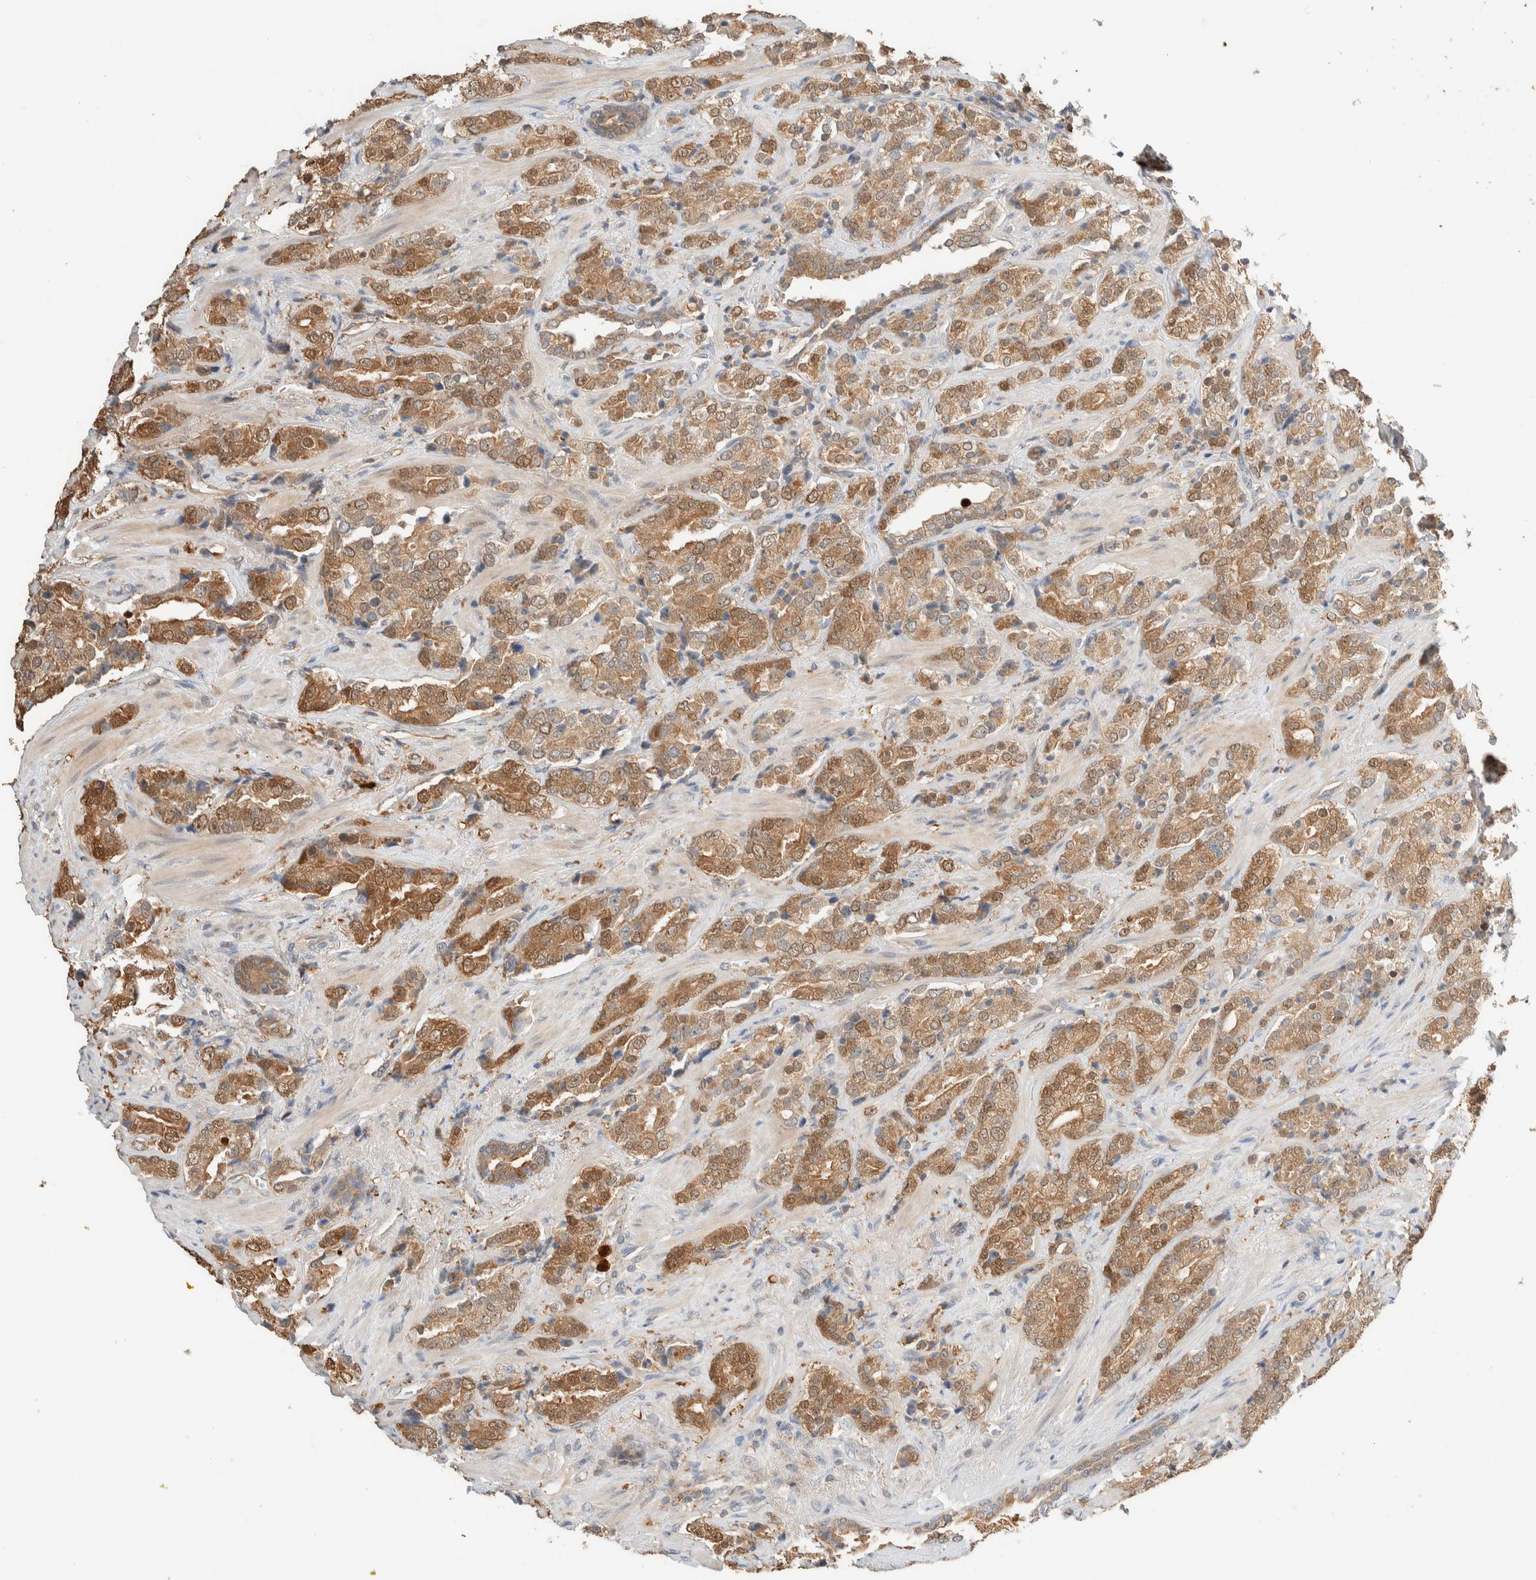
{"staining": {"intensity": "moderate", "quantity": ">75%", "location": "cytoplasmic/membranous,nuclear"}, "tissue": "prostate cancer", "cell_type": "Tumor cells", "image_type": "cancer", "snomed": [{"axis": "morphology", "description": "Adenocarcinoma, High grade"}, {"axis": "topography", "description": "Prostate"}], "caption": "Immunohistochemical staining of prostate cancer (adenocarcinoma (high-grade)) exhibits medium levels of moderate cytoplasmic/membranous and nuclear protein expression in approximately >75% of tumor cells.", "gene": "SETD4", "patient": {"sex": "male", "age": 71}}